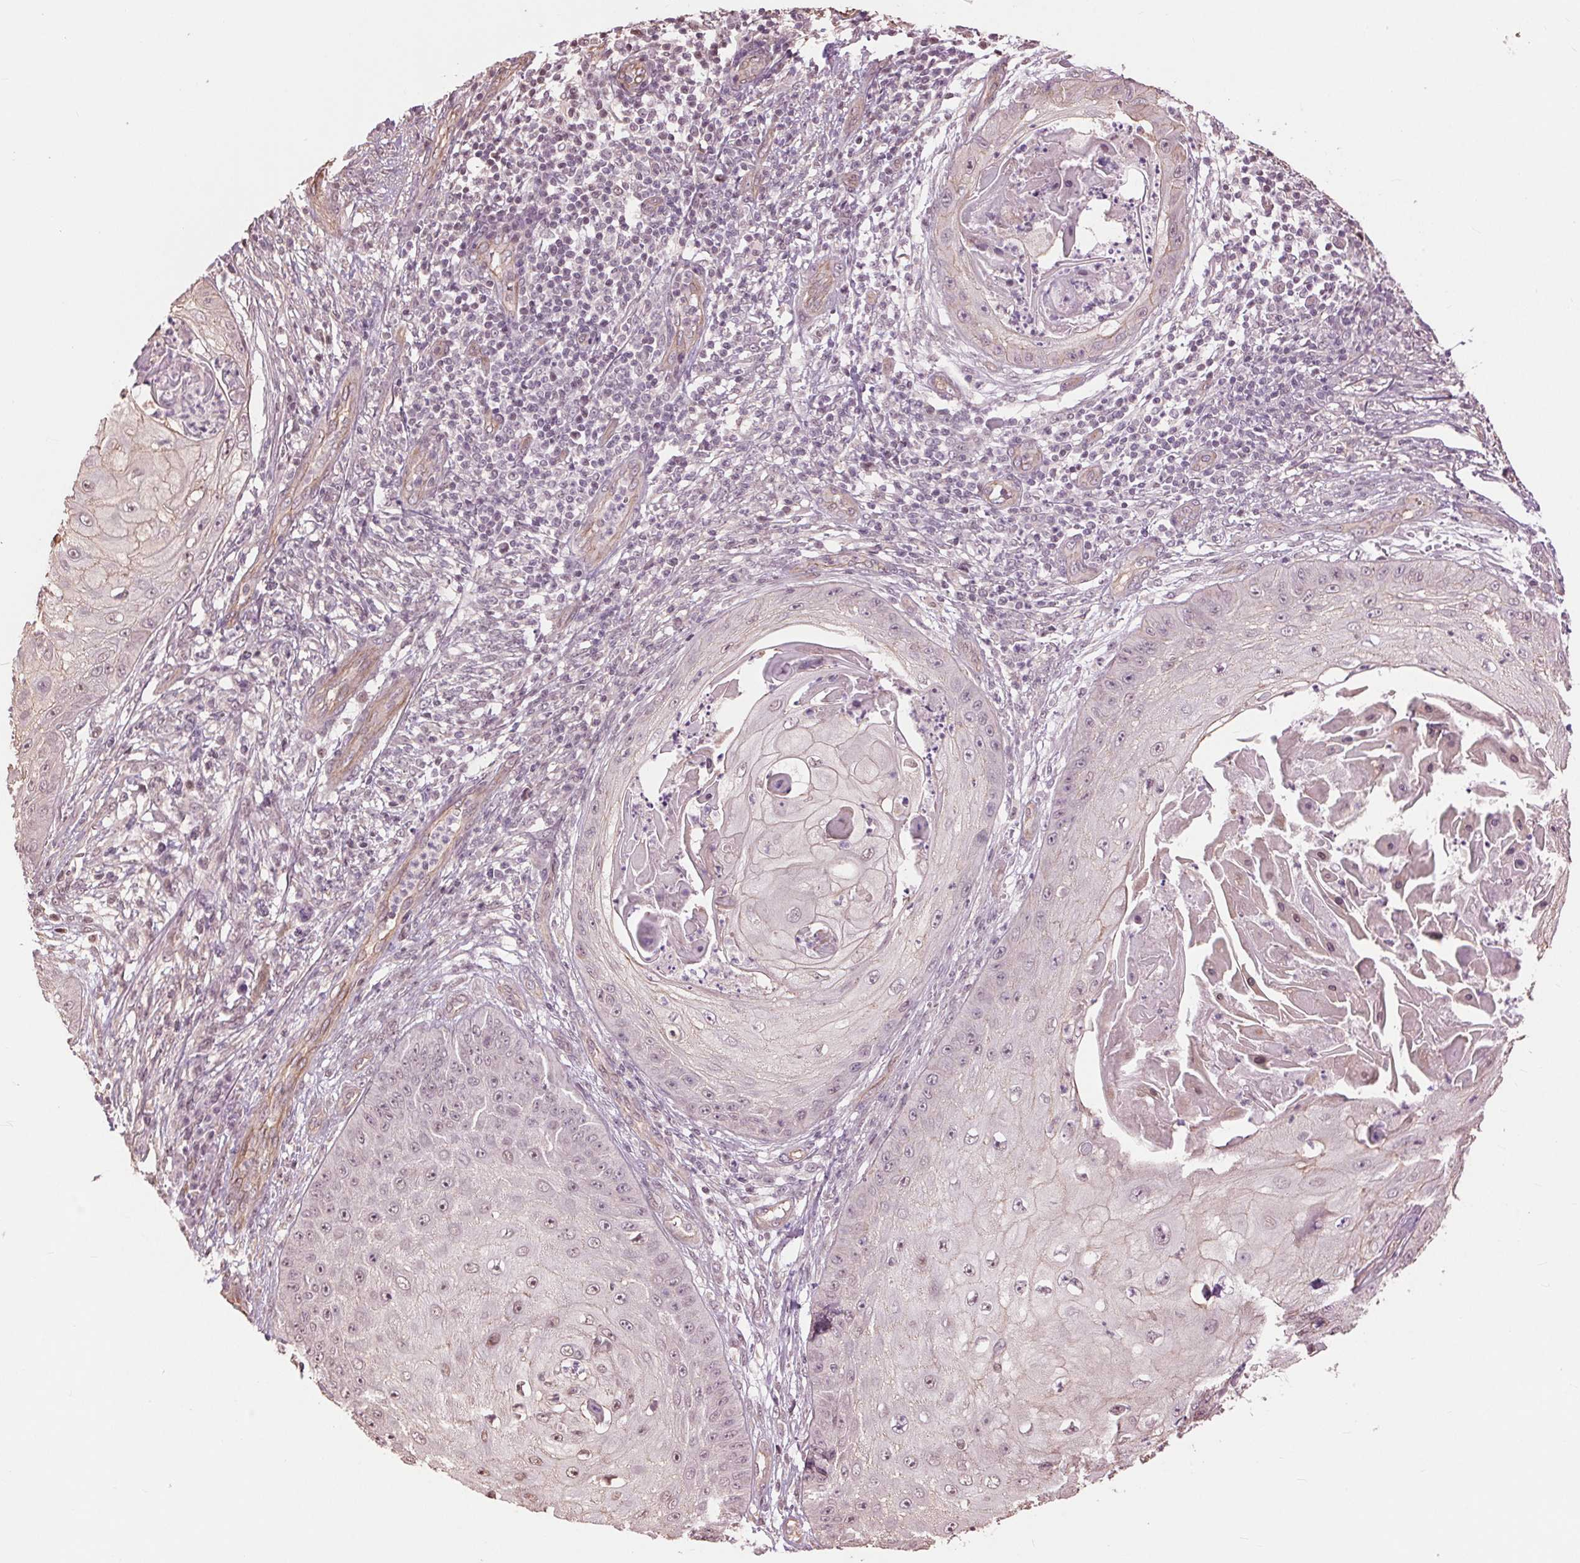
{"staining": {"intensity": "weak", "quantity": "<25%", "location": "nuclear"}, "tissue": "skin cancer", "cell_type": "Tumor cells", "image_type": "cancer", "snomed": [{"axis": "morphology", "description": "Squamous cell carcinoma, NOS"}, {"axis": "topography", "description": "Skin"}], "caption": "Immunohistochemistry (IHC) histopathology image of squamous cell carcinoma (skin) stained for a protein (brown), which demonstrates no positivity in tumor cells.", "gene": "PALM", "patient": {"sex": "male", "age": 70}}